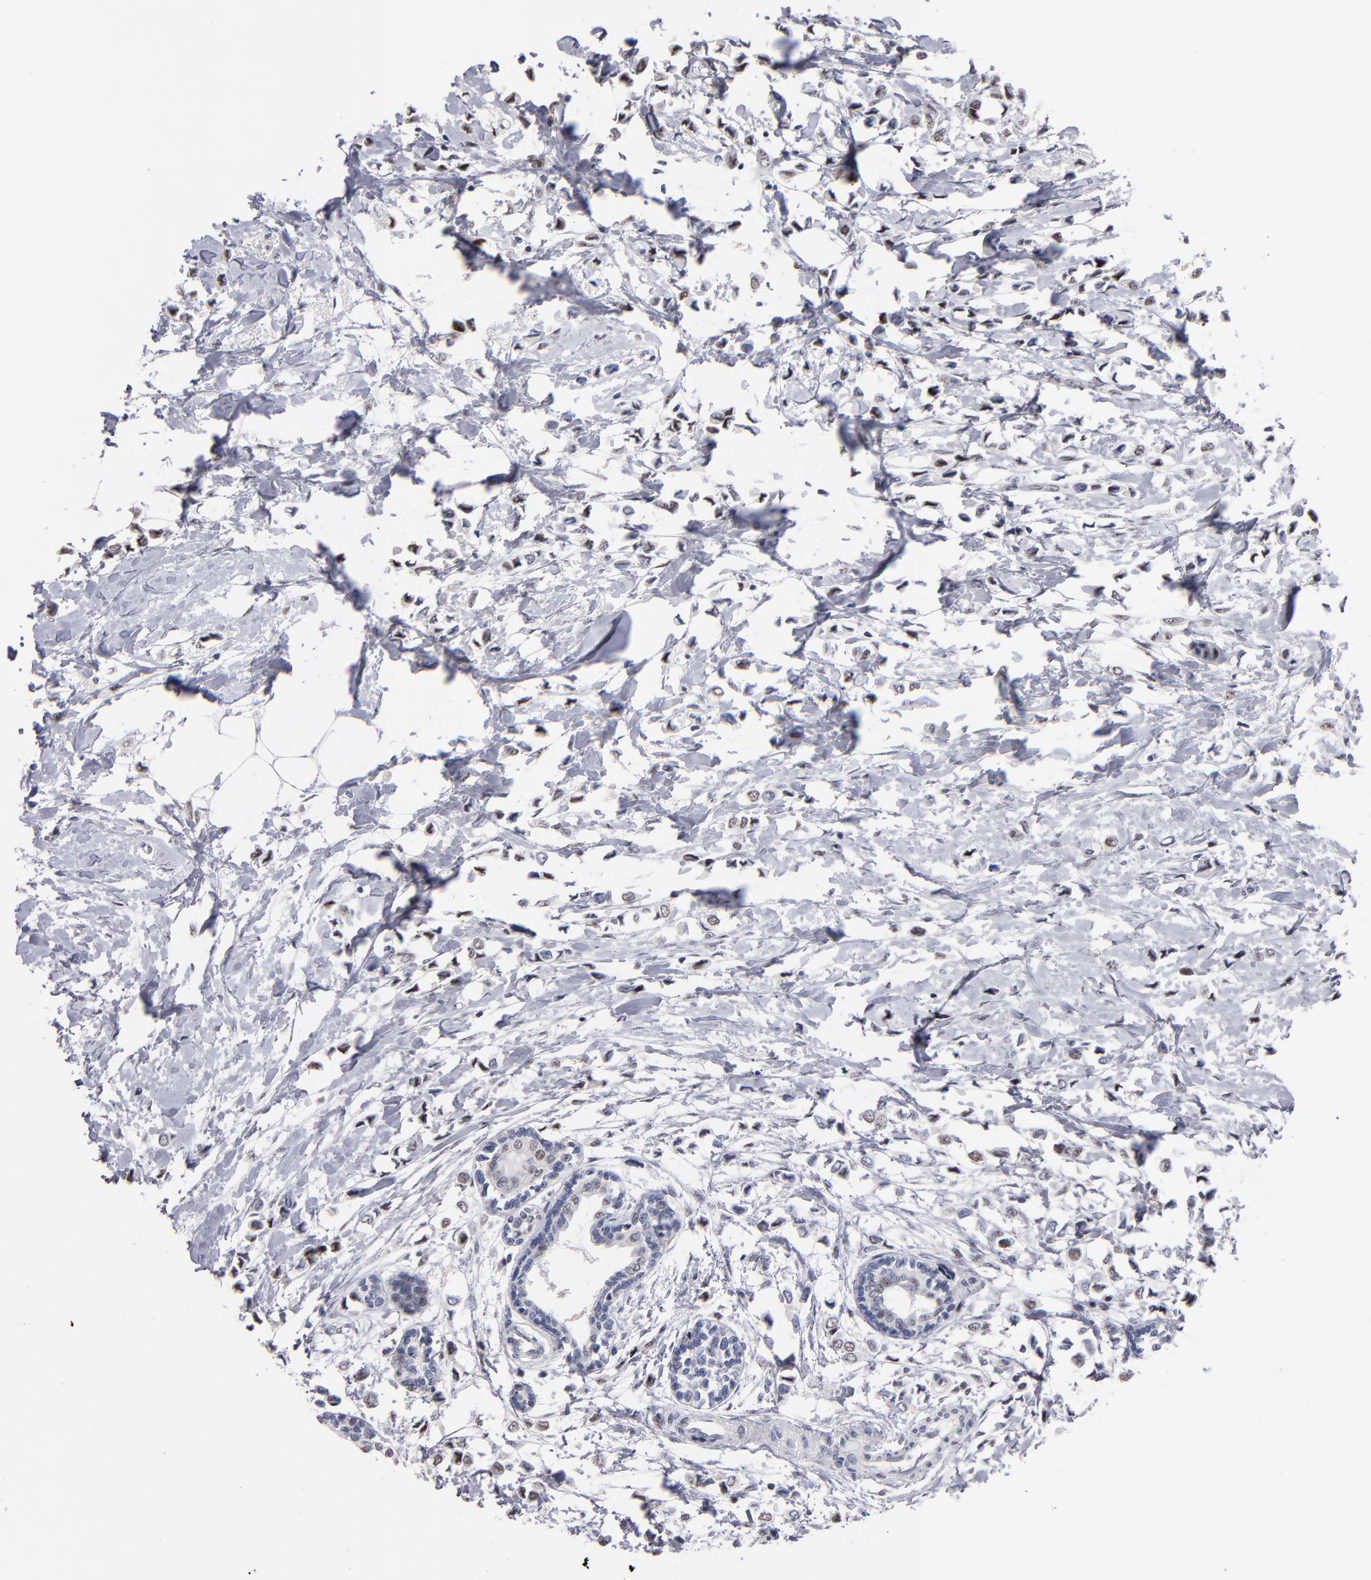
{"staining": {"intensity": "moderate", "quantity": ">75%", "location": "nuclear"}, "tissue": "breast cancer", "cell_type": "Tumor cells", "image_type": "cancer", "snomed": [{"axis": "morphology", "description": "Lobular carcinoma"}, {"axis": "topography", "description": "Breast"}], "caption": "Moderate nuclear positivity is present in approximately >75% of tumor cells in lobular carcinoma (breast). (IHC, brightfield microscopy, high magnification).", "gene": "RAF1", "patient": {"sex": "female", "age": 51}}